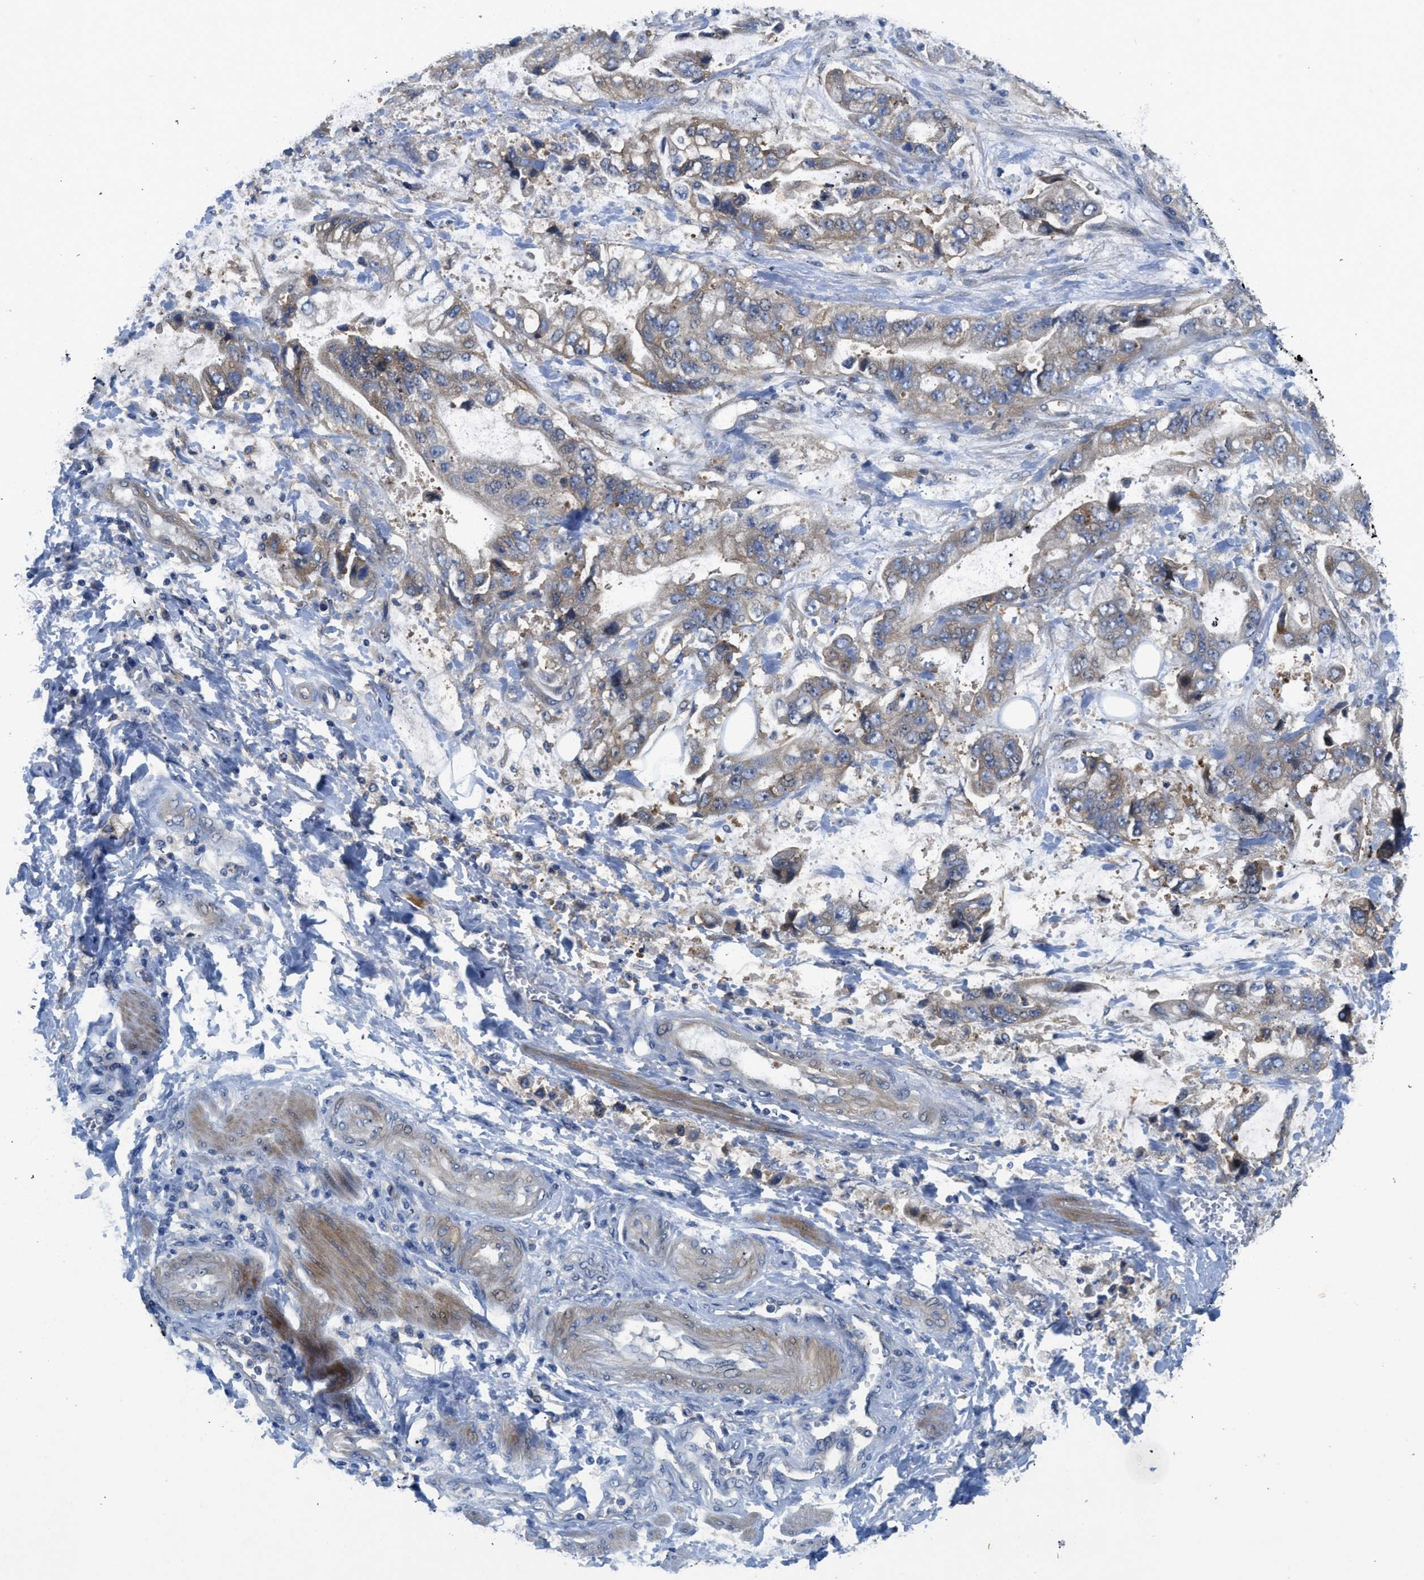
{"staining": {"intensity": "weak", "quantity": "25%-75%", "location": "cytoplasmic/membranous"}, "tissue": "stomach cancer", "cell_type": "Tumor cells", "image_type": "cancer", "snomed": [{"axis": "morphology", "description": "Normal tissue, NOS"}, {"axis": "morphology", "description": "Adenocarcinoma, NOS"}, {"axis": "topography", "description": "Stomach"}], "caption": "Immunohistochemical staining of adenocarcinoma (stomach) demonstrates weak cytoplasmic/membranous protein staining in approximately 25%-75% of tumor cells. (Brightfield microscopy of DAB IHC at high magnification).", "gene": "PANX1", "patient": {"sex": "male", "age": 62}}